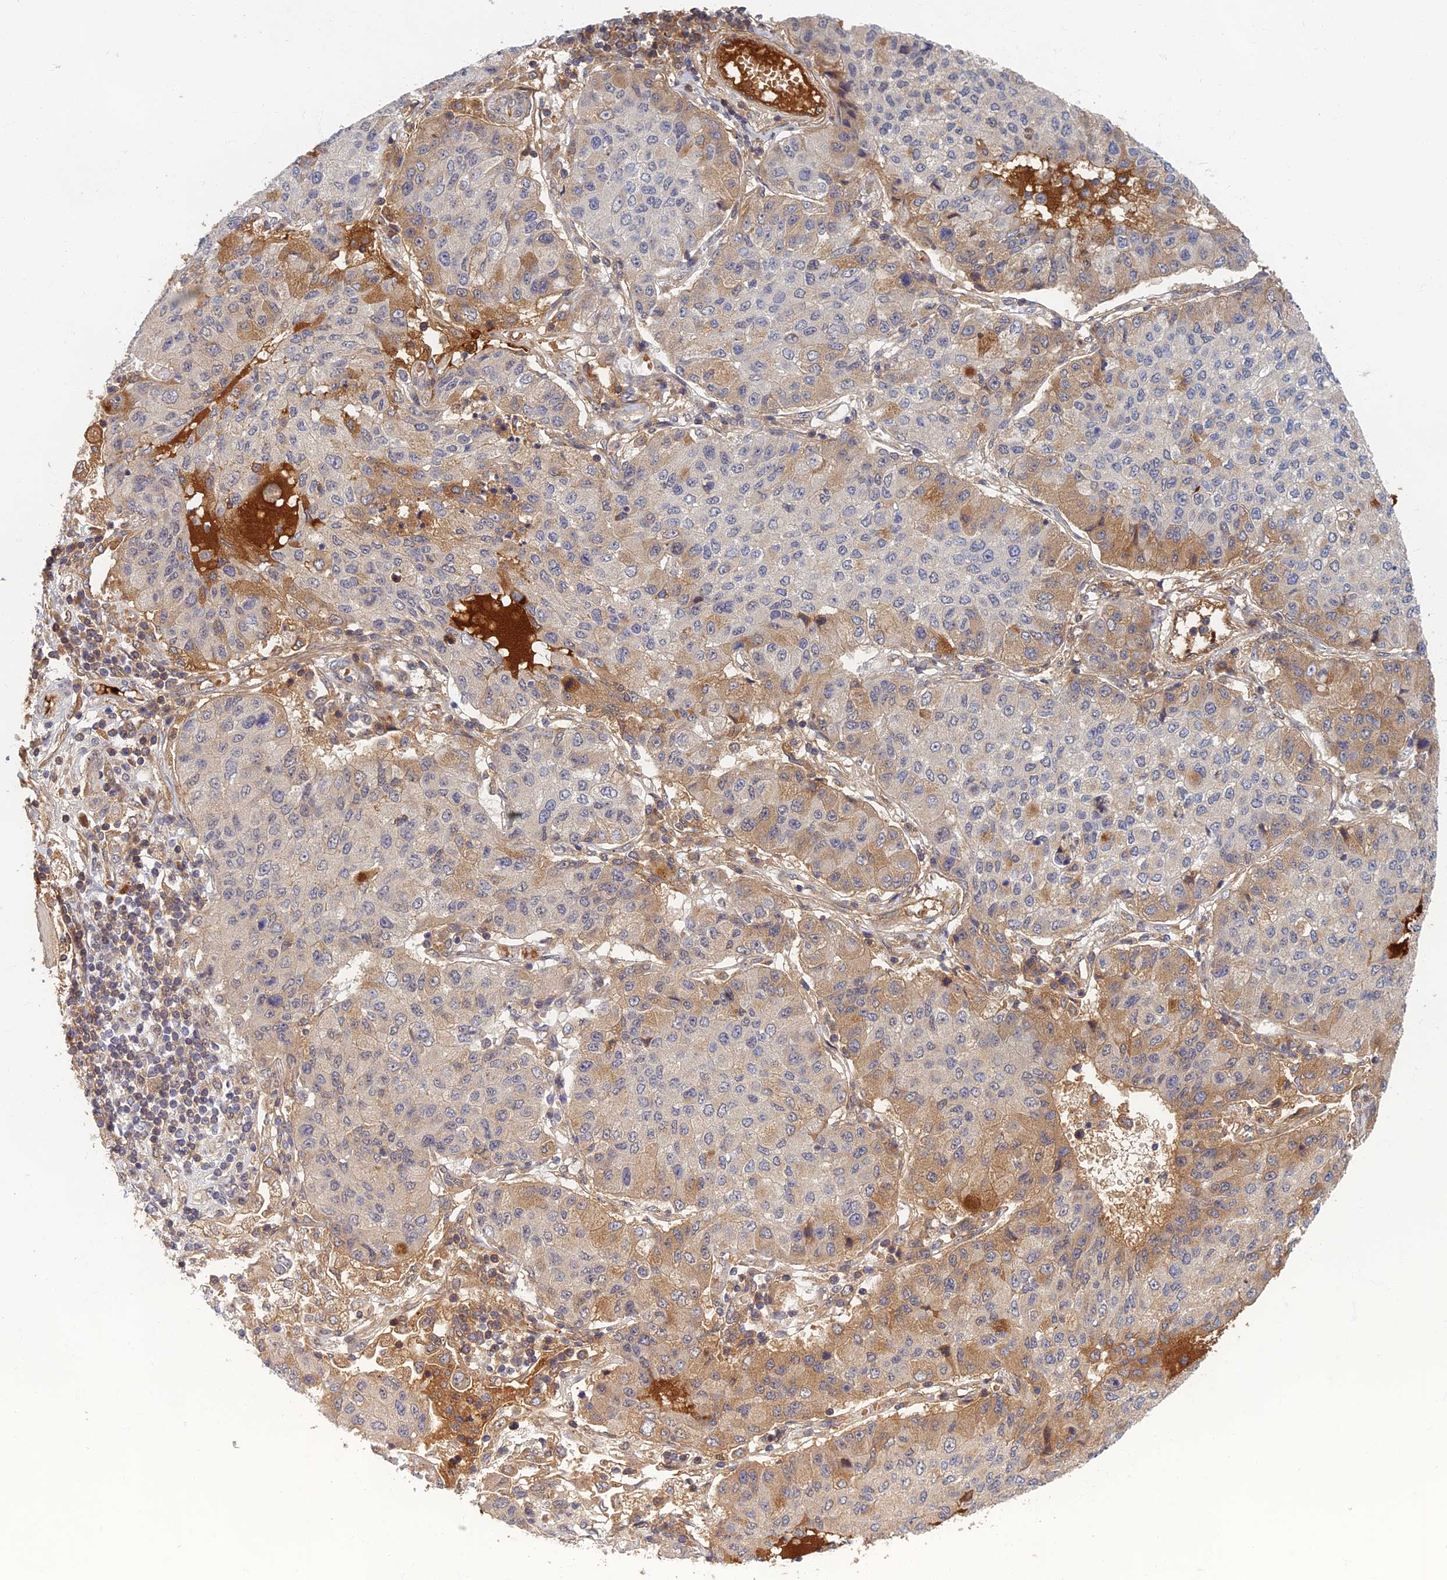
{"staining": {"intensity": "moderate", "quantity": "<25%", "location": "cytoplasmic/membranous"}, "tissue": "lung cancer", "cell_type": "Tumor cells", "image_type": "cancer", "snomed": [{"axis": "morphology", "description": "Squamous cell carcinoma, NOS"}, {"axis": "topography", "description": "Lung"}], "caption": "Tumor cells demonstrate moderate cytoplasmic/membranous expression in approximately <25% of cells in squamous cell carcinoma (lung).", "gene": "EARS2", "patient": {"sex": "male", "age": 74}}